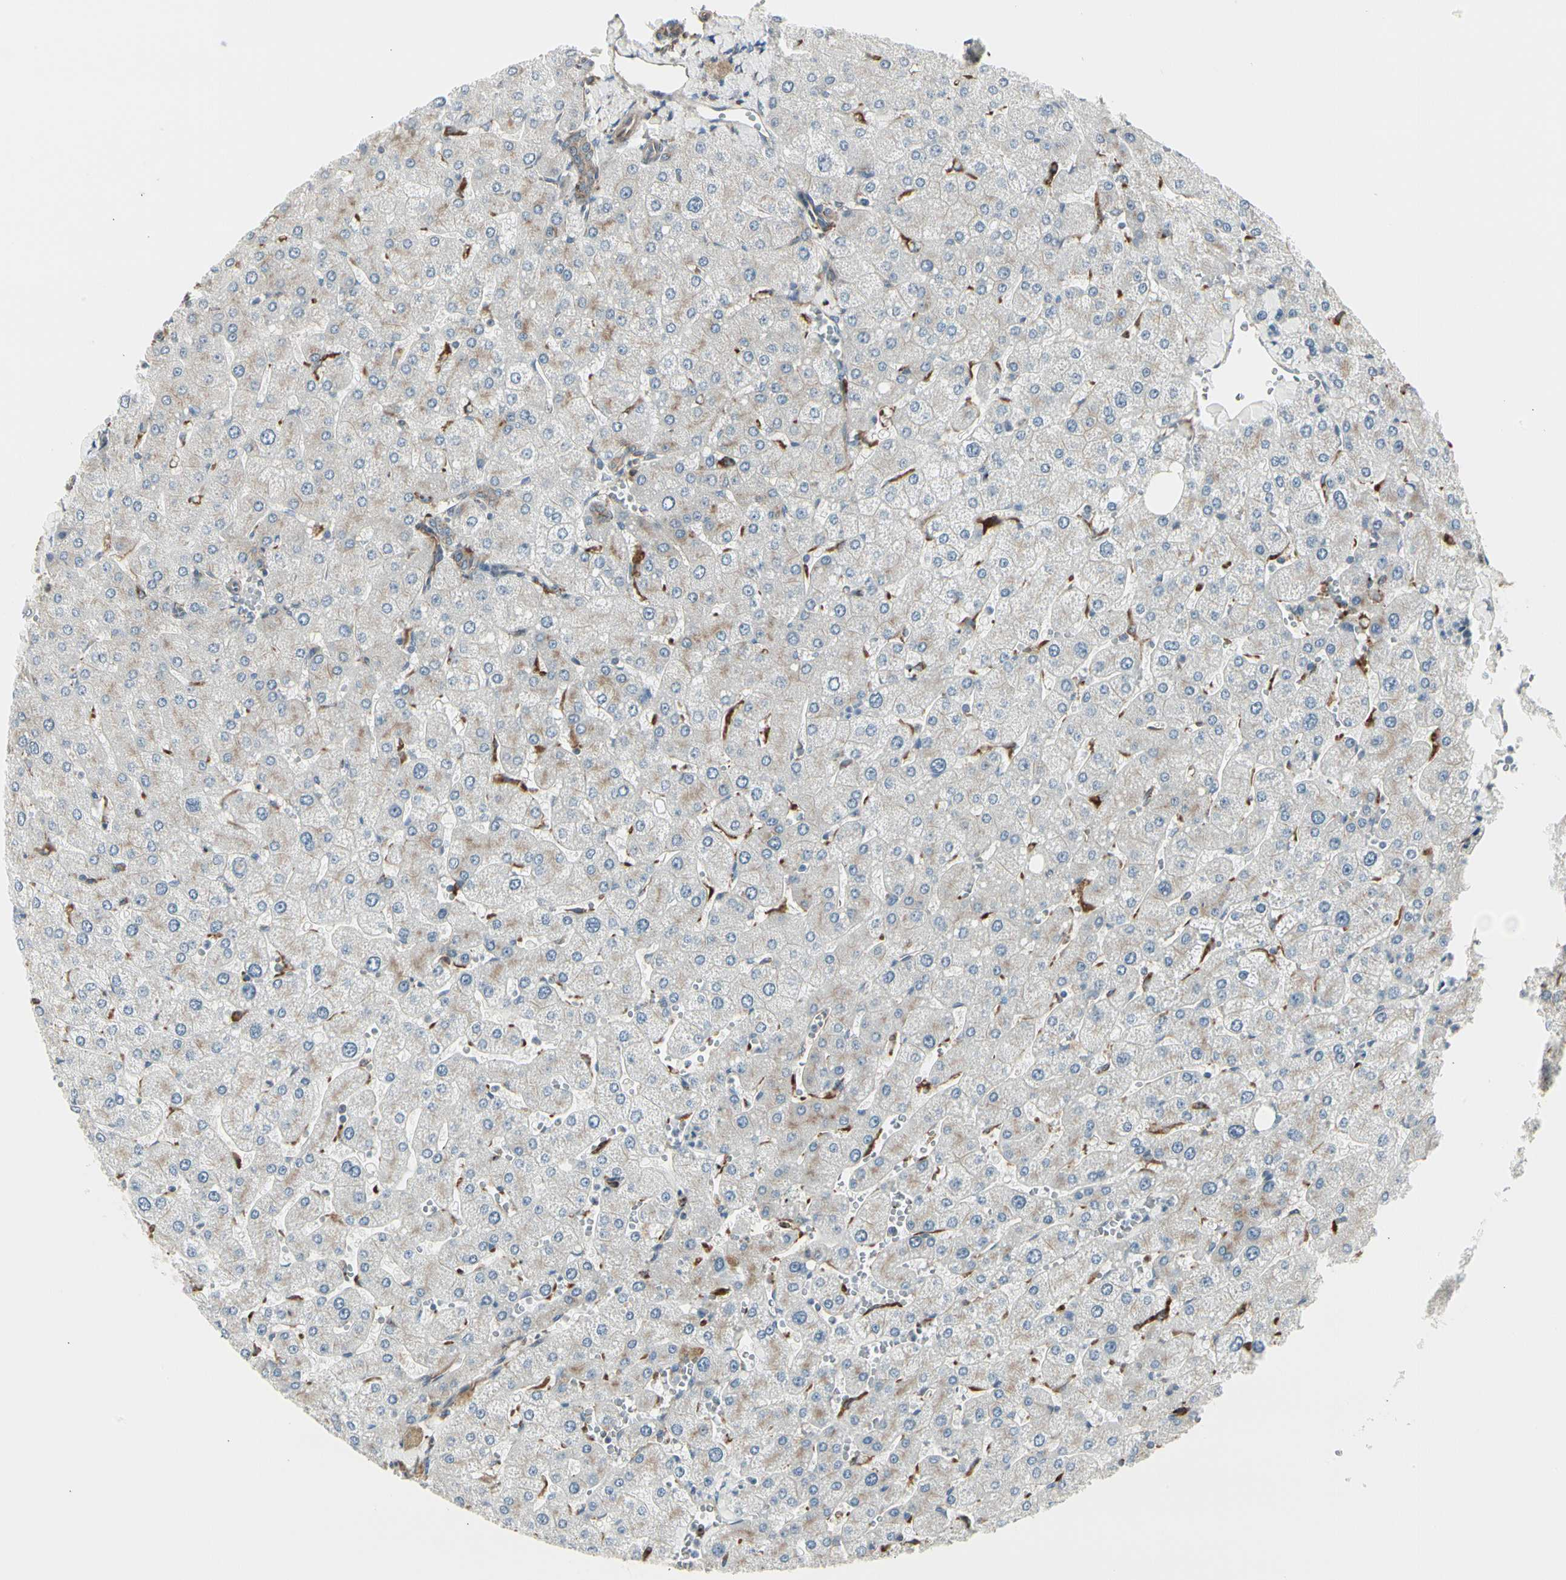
{"staining": {"intensity": "weak", "quantity": ">75%", "location": "cytoplasmic/membranous"}, "tissue": "liver", "cell_type": "Cholangiocytes", "image_type": "normal", "snomed": [{"axis": "morphology", "description": "Normal tissue, NOS"}, {"axis": "topography", "description": "Liver"}], "caption": "A histopathology image of human liver stained for a protein reveals weak cytoplasmic/membranous brown staining in cholangiocytes. The protein of interest is shown in brown color, while the nuclei are stained blue.", "gene": "ATP6V1B2", "patient": {"sex": "male", "age": 55}}